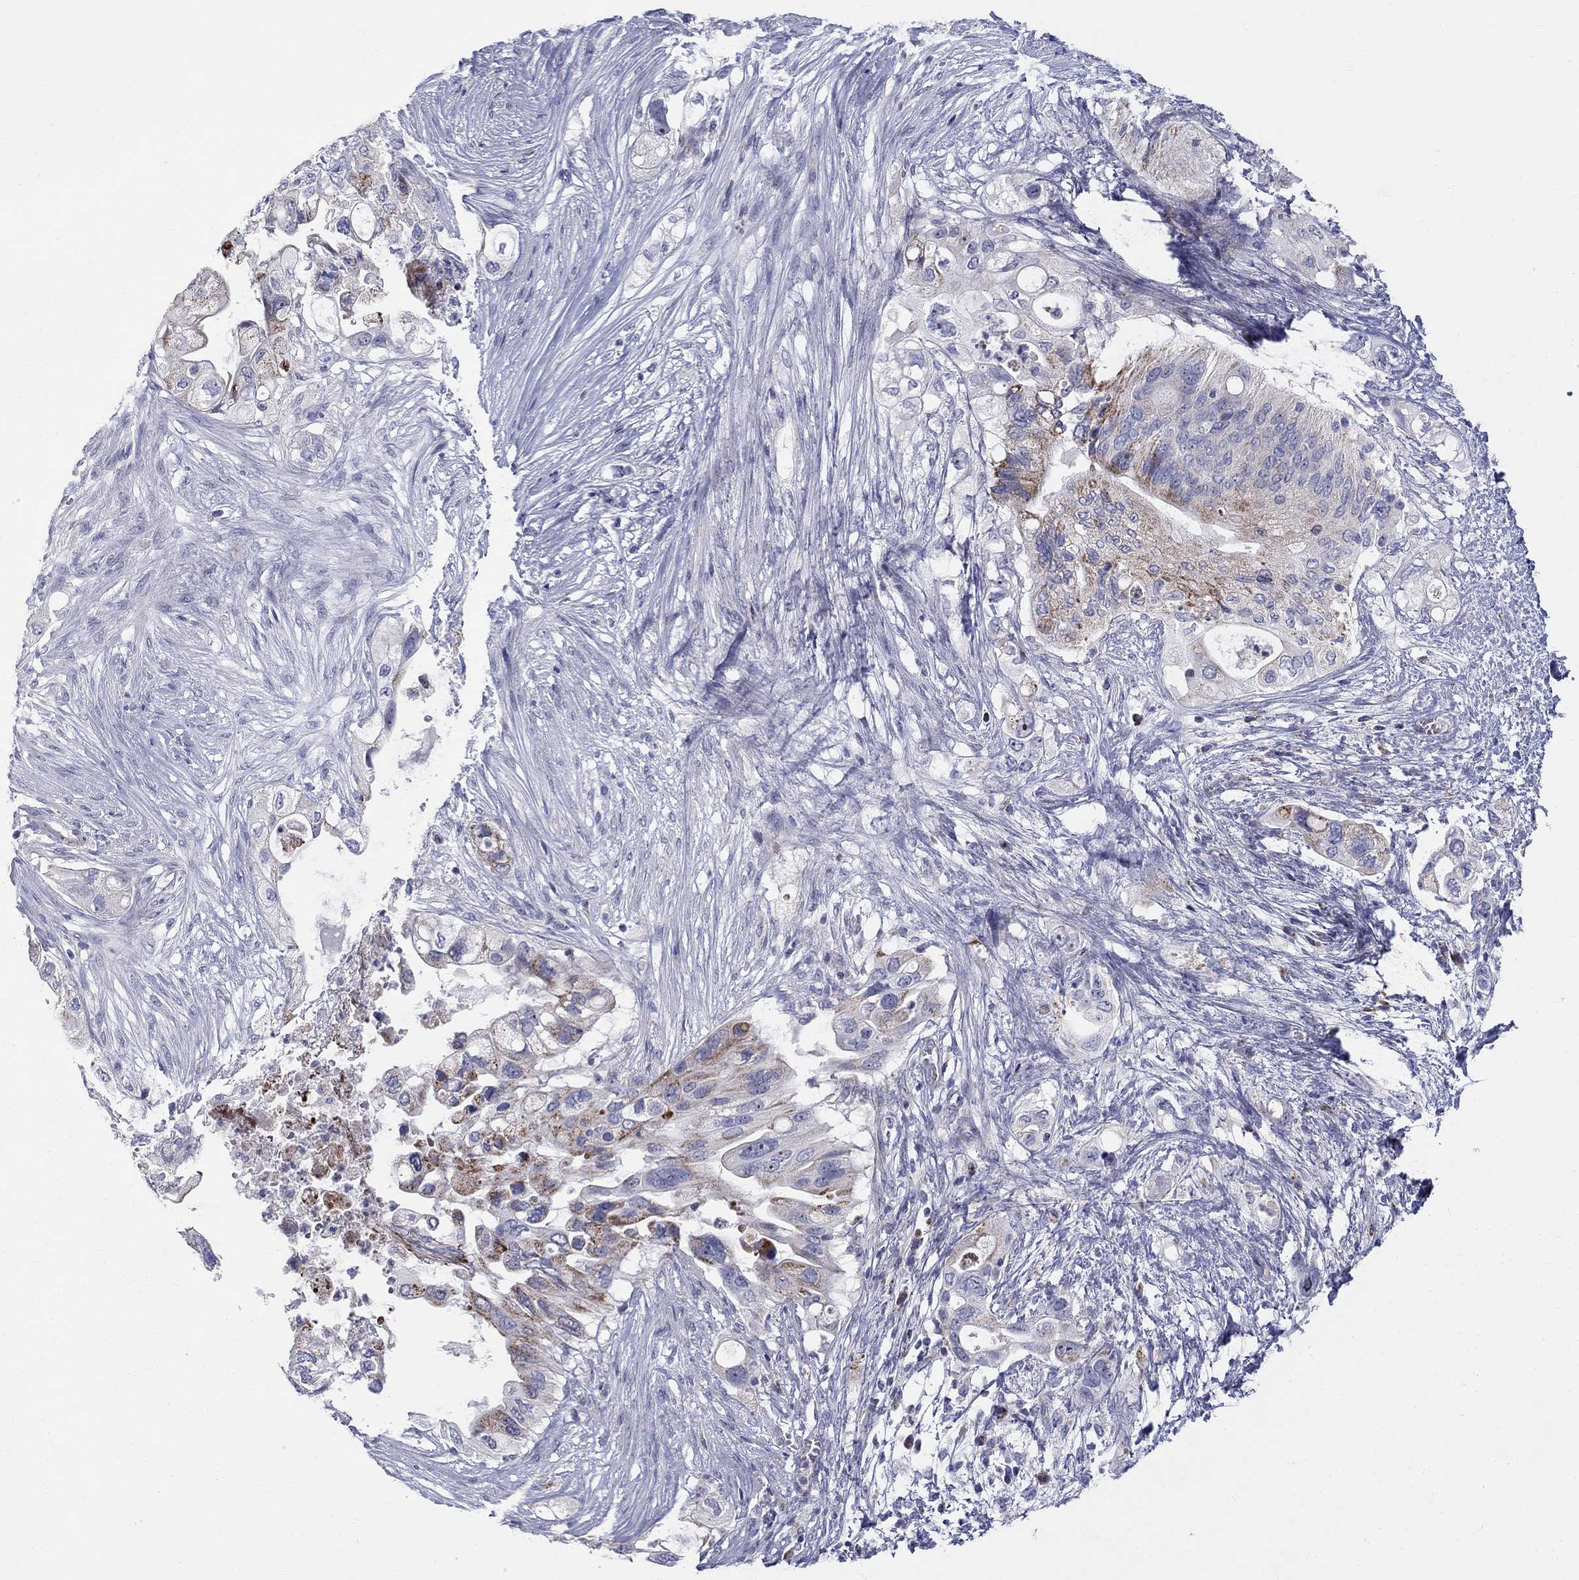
{"staining": {"intensity": "strong", "quantity": "25%-75%", "location": "cytoplasmic/membranous"}, "tissue": "pancreatic cancer", "cell_type": "Tumor cells", "image_type": "cancer", "snomed": [{"axis": "morphology", "description": "Adenocarcinoma, NOS"}, {"axis": "topography", "description": "Pancreas"}], "caption": "Pancreatic adenocarcinoma was stained to show a protein in brown. There is high levels of strong cytoplasmic/membranous staining in approximately 25%-75% of tumor cells. The protein is stained brown, and the nuclei are stained in blue (DAB (3,3'-diaminobenzidine) IHC with brightfield microscopy, high magnification).", "gene": "HMX2", "patient": {"sex": "female", "age": 72}}